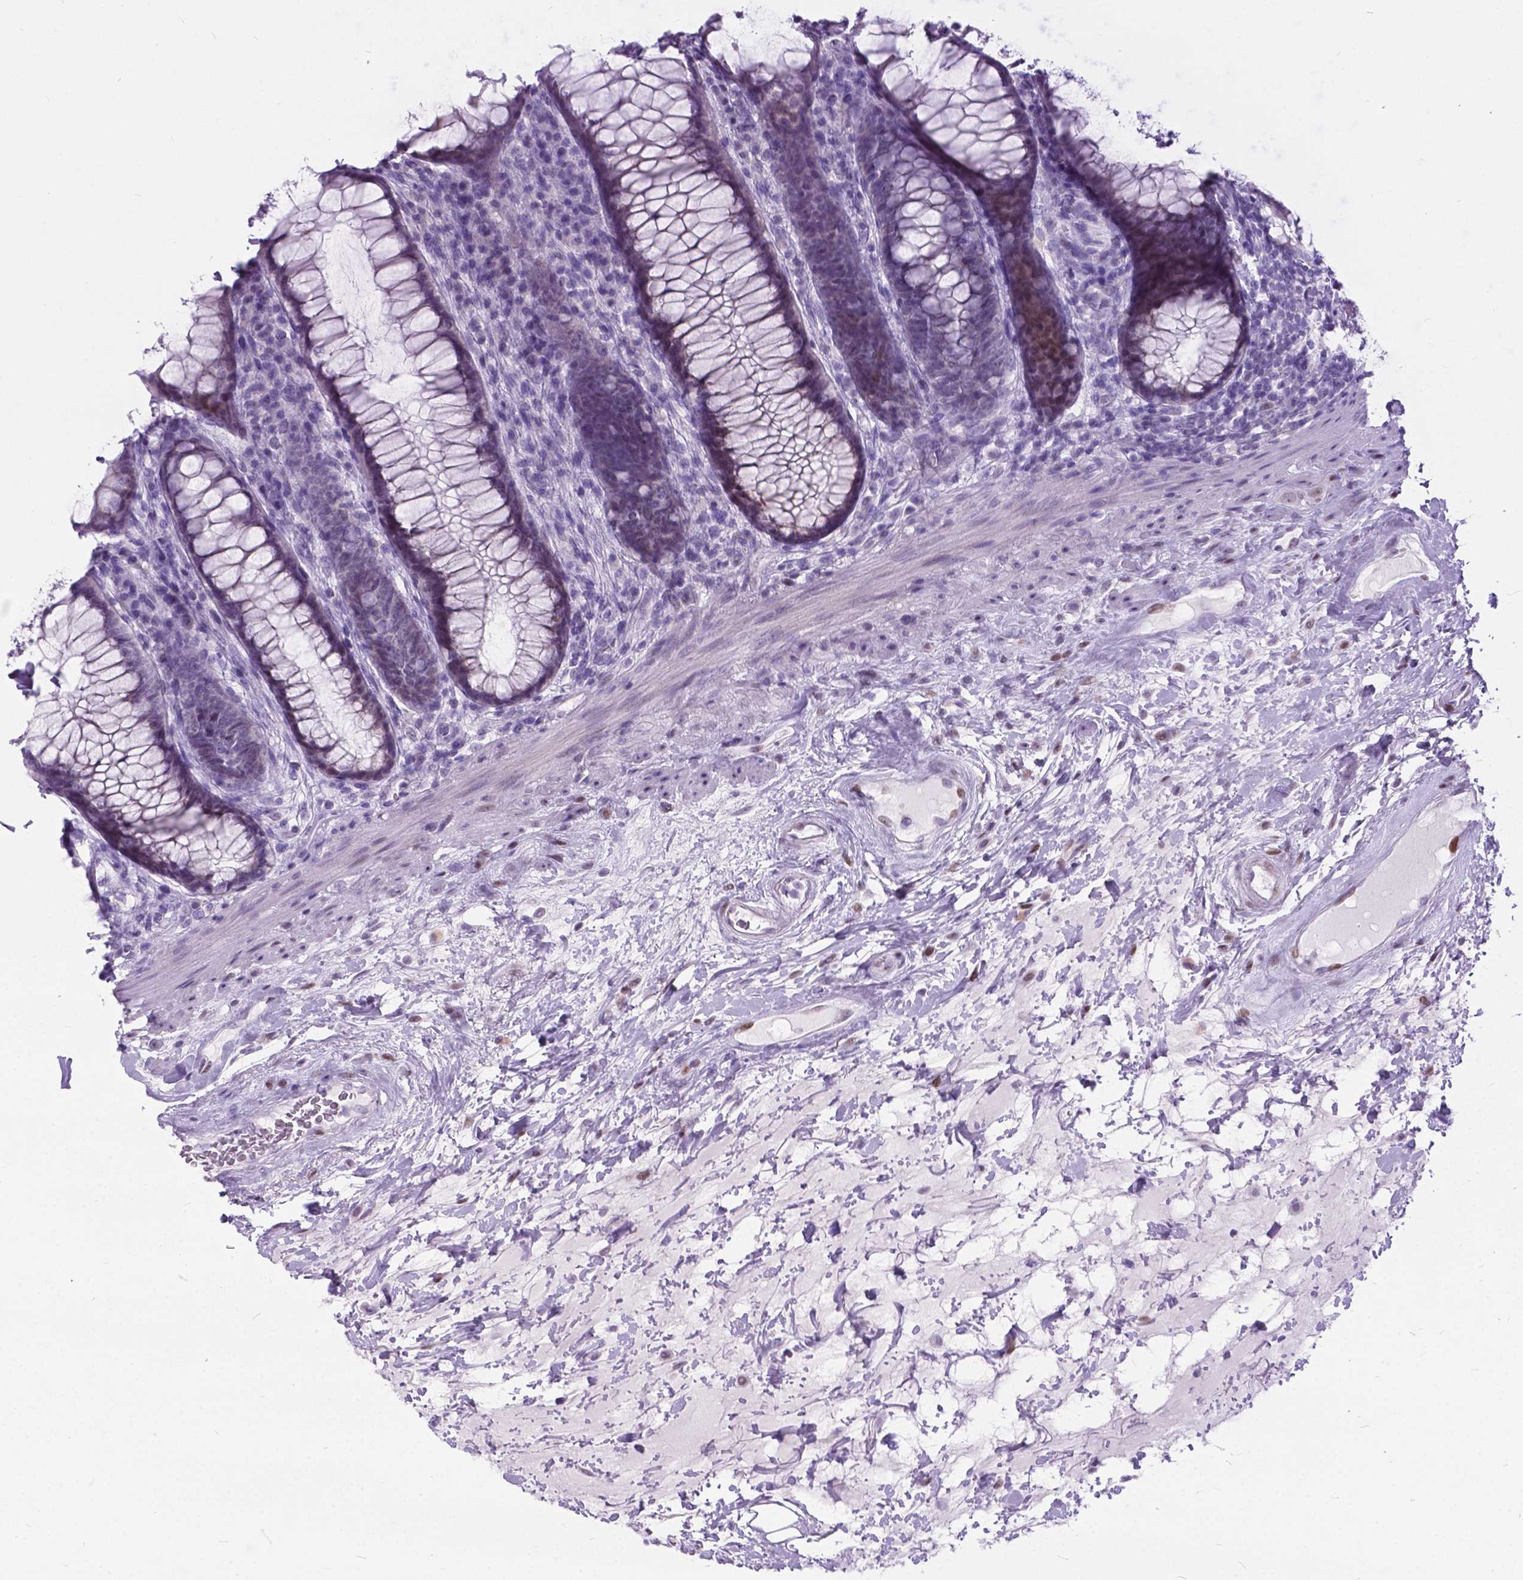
{"staining": {"intensity": "weak", "quantity": "<25%", "location": "cytoplasmic/membranous,nuclear"}, "tissue": "rectum", "cell_type": "Glandular cells", "image_type": "normal", "snomed": [{"axis": "morphology", "description": "Normal tissue, NOS"}, {"axis": "topography", "description": "Rectum"}], "caption": "IHC of unremarkable human rectum reveals no positivity in glandular cells.", "gene": "BSND", "patient": {"sex": "male", "age": 72}}